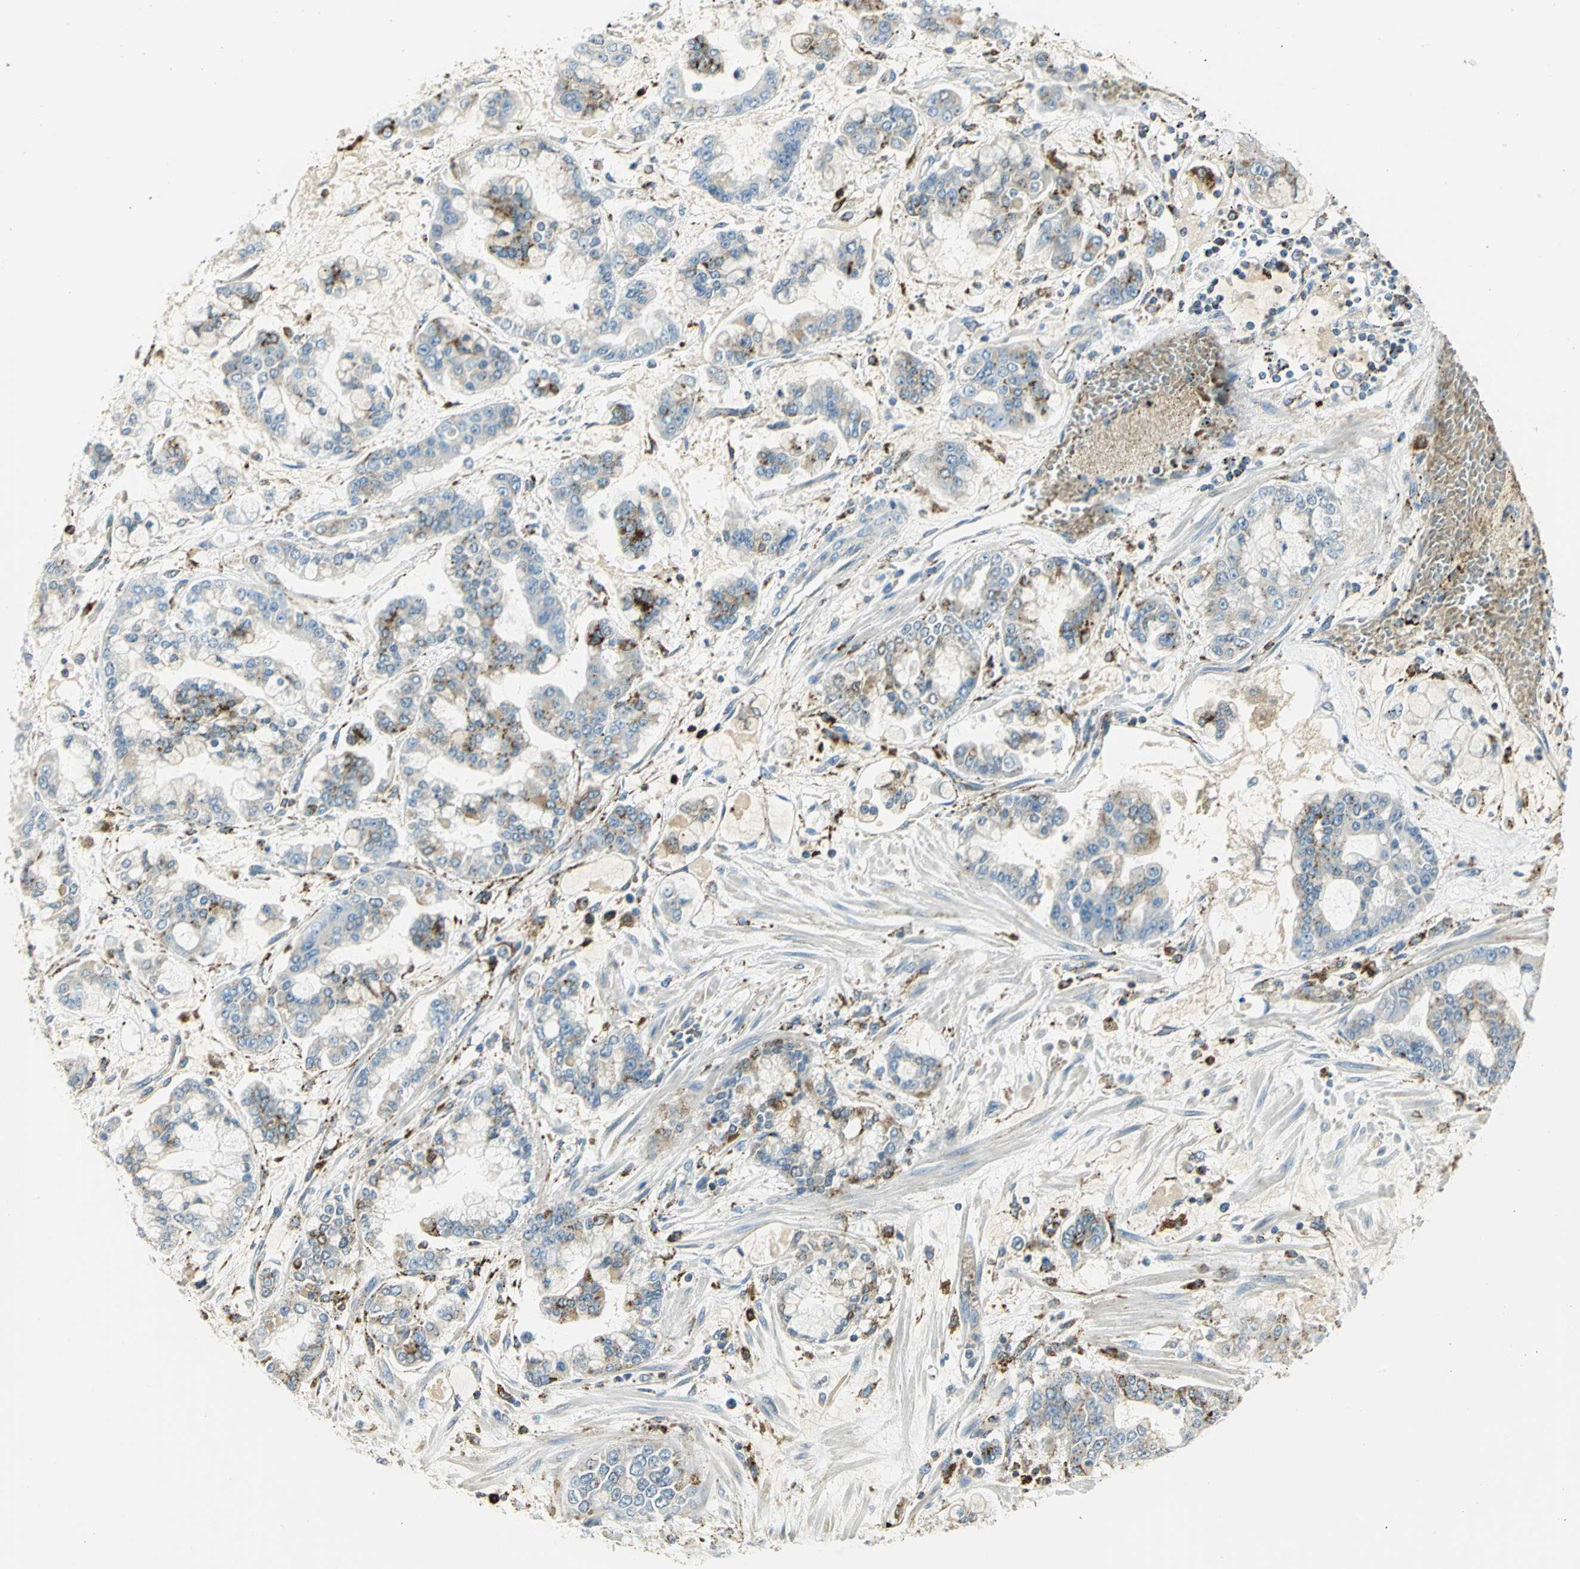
{"staining": {"intensity": "weak", "quantity": "<25%", "location": "cytoplasmic/membranous"}, "tissue": "stomach cancer", "cell_type": "Tumor cells", "image_type": "cancer", "snomed": [{"axis": "morphology", "description": "Normal tissue, NOS"}, {"axis": "morphology", "description": "Adenocarcinoma, NOS"}, {"axis": "topography", "description": "Stomach, upper"}, {"axis": "topography", "description": "Stomach"}], "caption": "Tumor cells are negative for brown protein staining in stomach cancer (adenocarcinoma). The staining is performed using DAB brown chromogen with nuclei counter-stained in using hematoxylin.", "gene": "ARSA", "patient": {"sex": "male", "age": 76}}